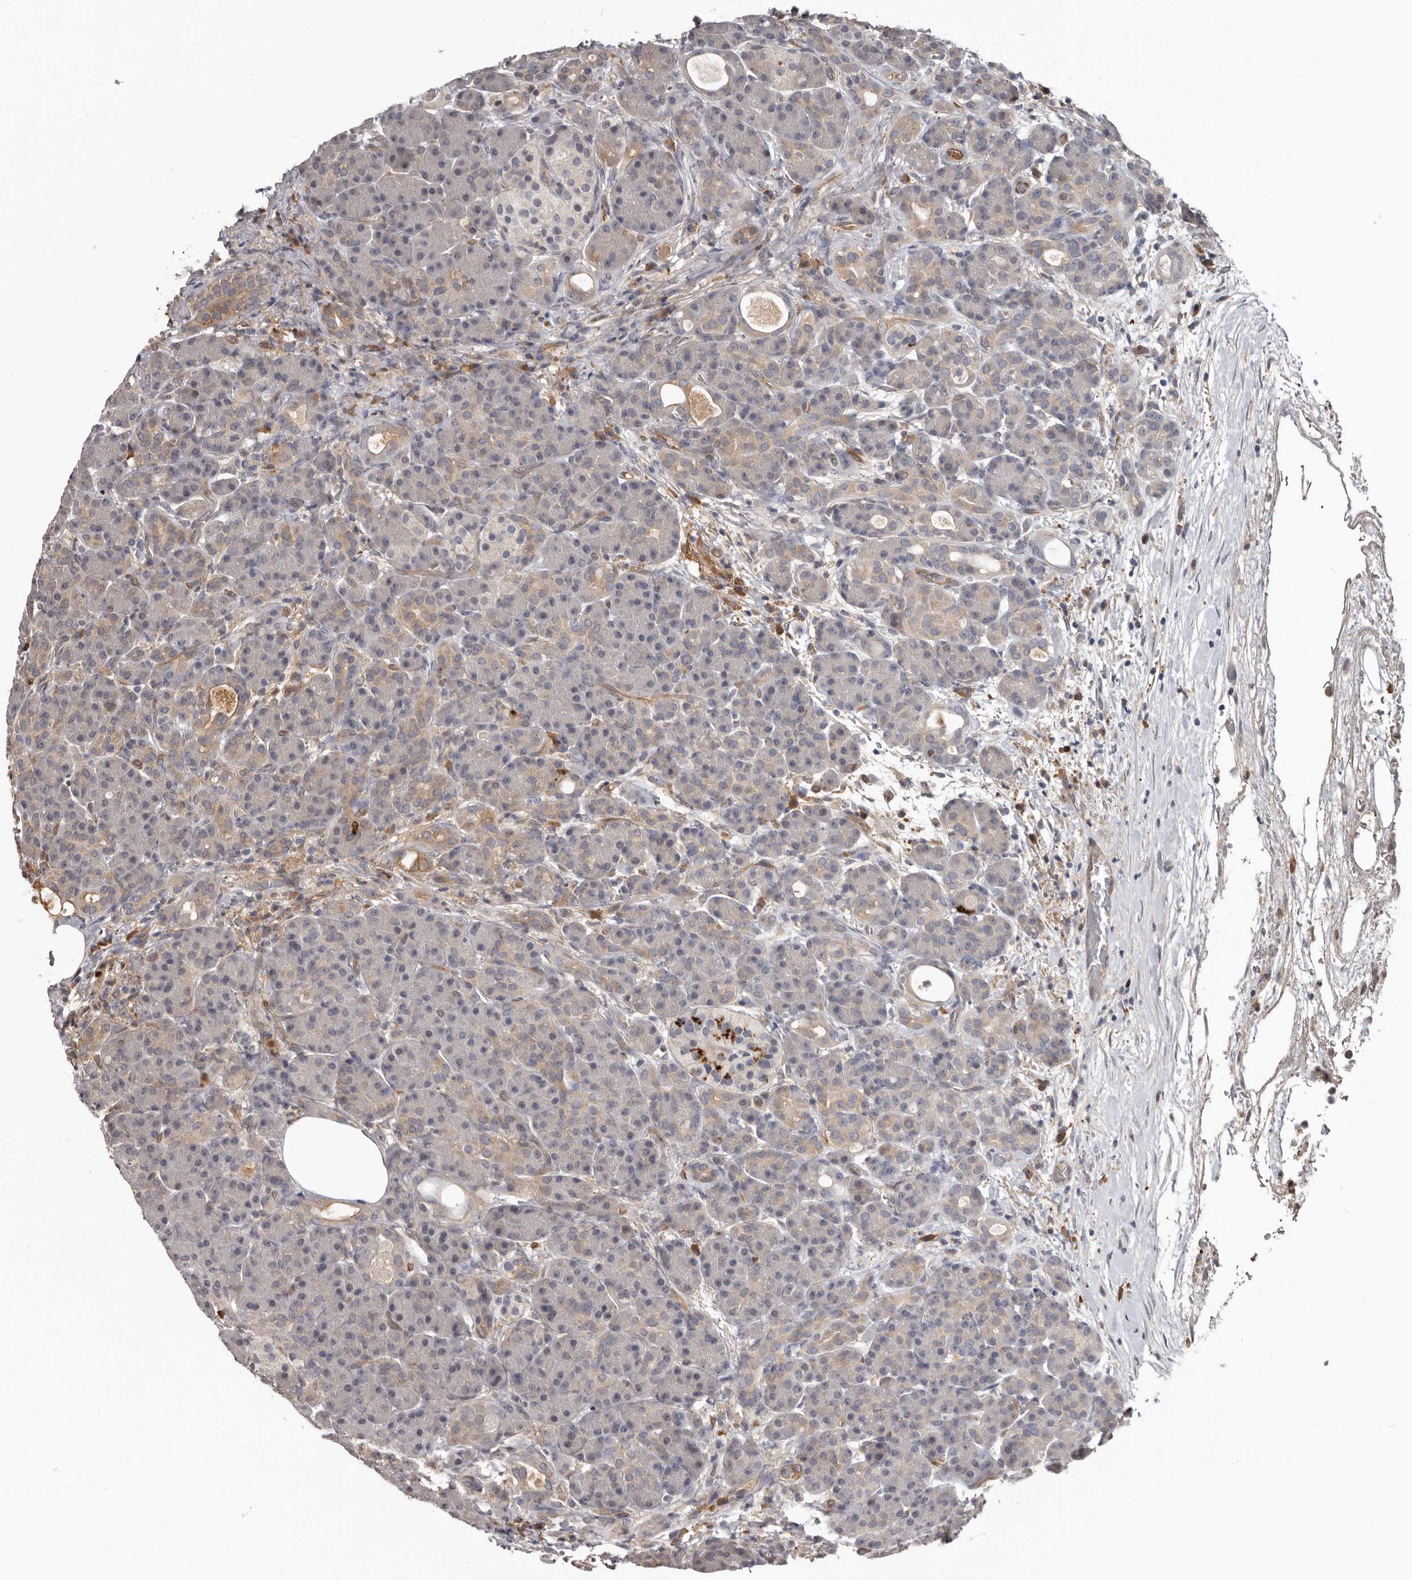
{"staining": {"intensity": "moderate", "quantity": "<25%", "location": "cytoplasmic/membranous"}, "tissue": "pancreas", "cell_type": "Exocrine glandular cells", "image_type": "normal", "snomed": [{"axis": "morphology", "description": "Normal tissue, NOS"}, {"axis": "topography", "description": "Pancreas"}], "caption": "The image demonstrates staining of unremarkable pancreas, revealing moderate cytoplasmic/membranous protein expression (brown color) within exocrine glandular cells.", "gene": "CDCA8", "patient": {"sex": "male", "age": 63}}